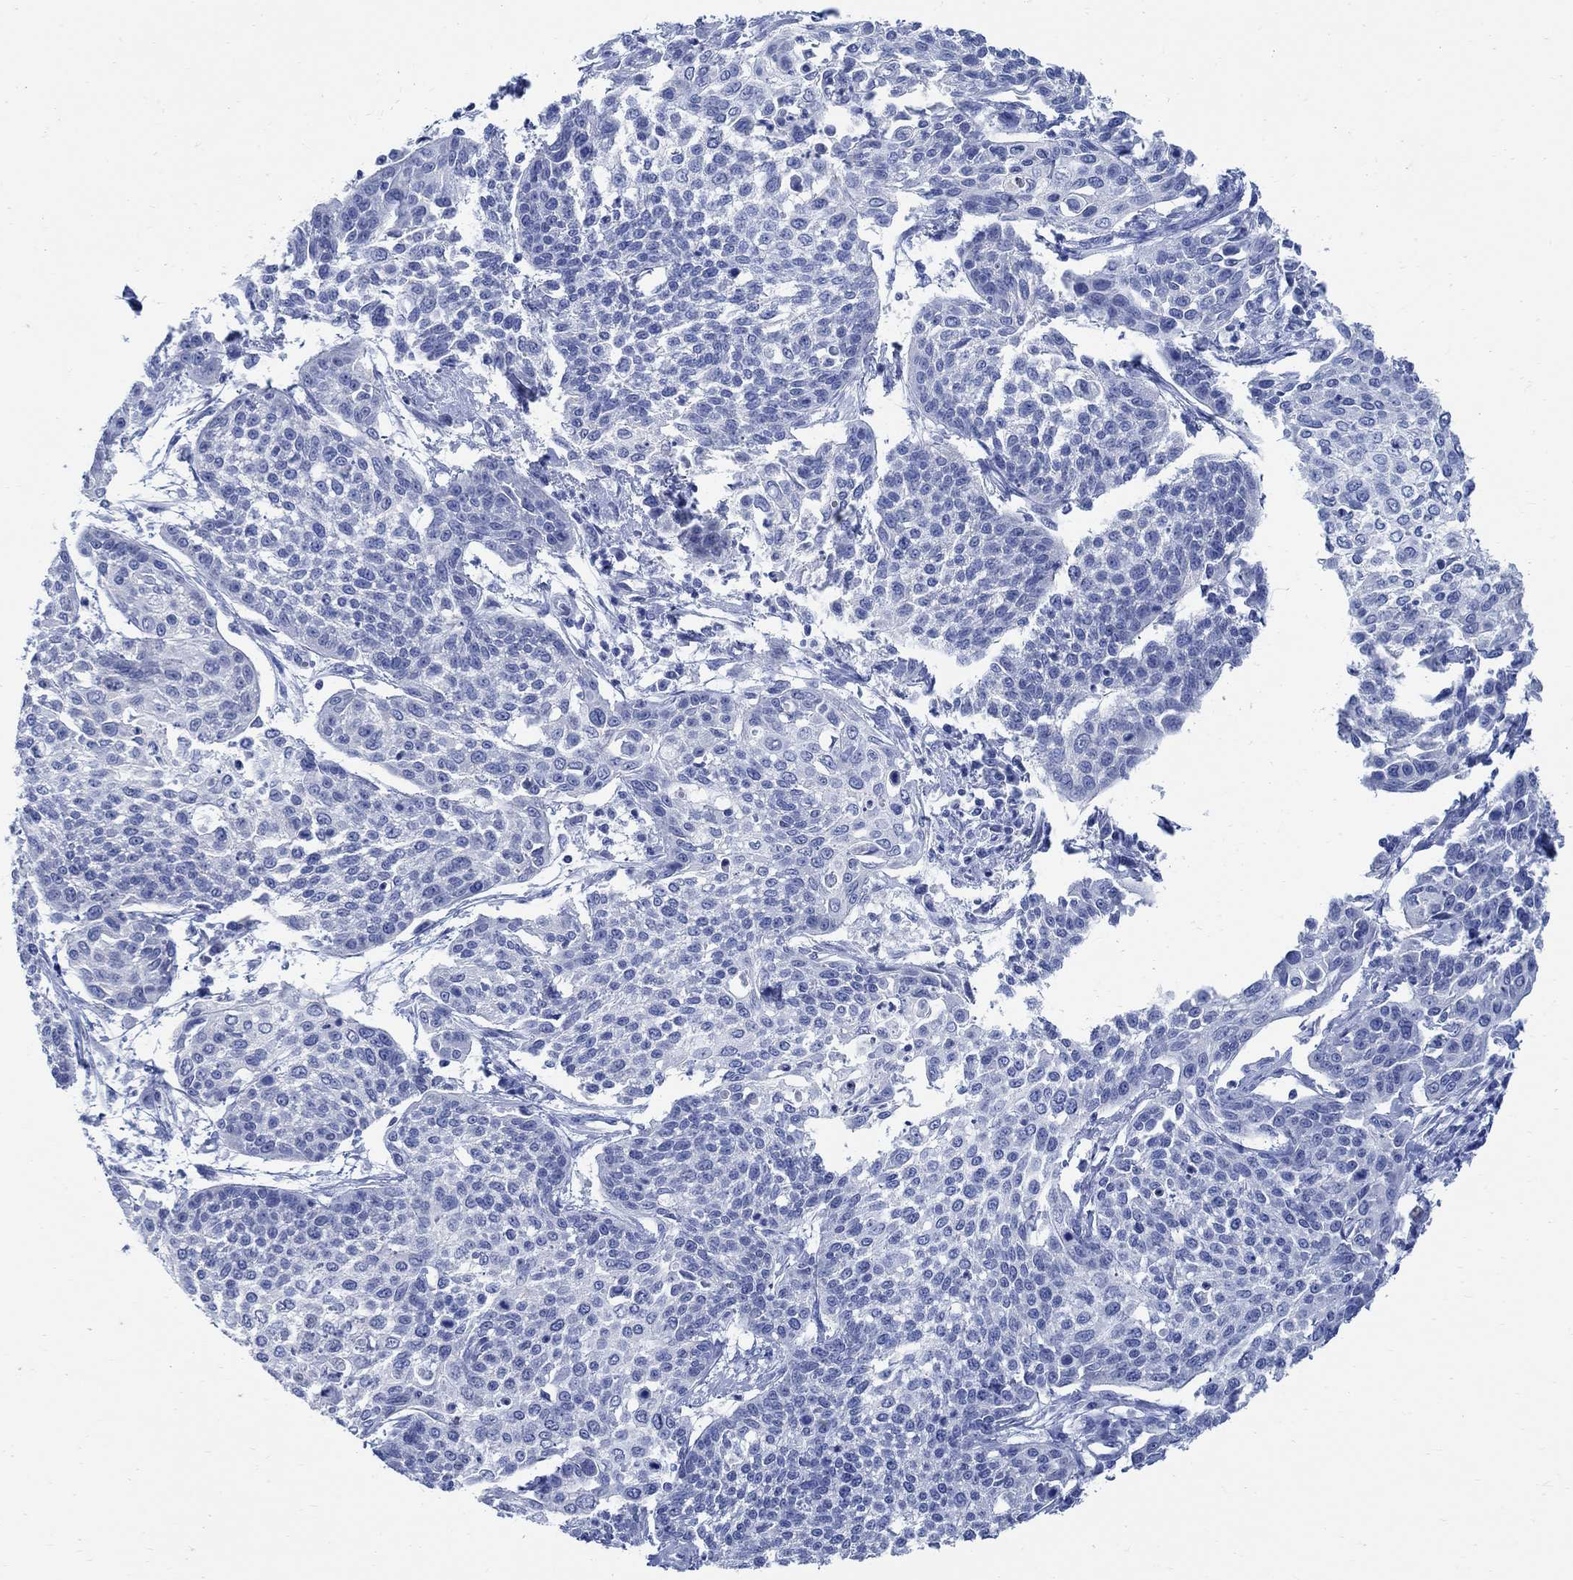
{"staining": {"intensity": "negative", "quantity": "none", "location": "none"}, "tissue": "cervical cancer", "cell_type": "Tumor cells", "image_type": "cancer", "snomed": [{"axis": "morphology", "description": "Squamous cell carcinoma, NOS"}, {"axis": "topography", "description": "Cervix"}], "caption": "Immunohistochemical staining of human cervical squamous cell carcinoma demonstrates no significant positivity in tumor cells.", "gene": "CAMK2N1", "patient": {"sex": "female", "age": 34}}